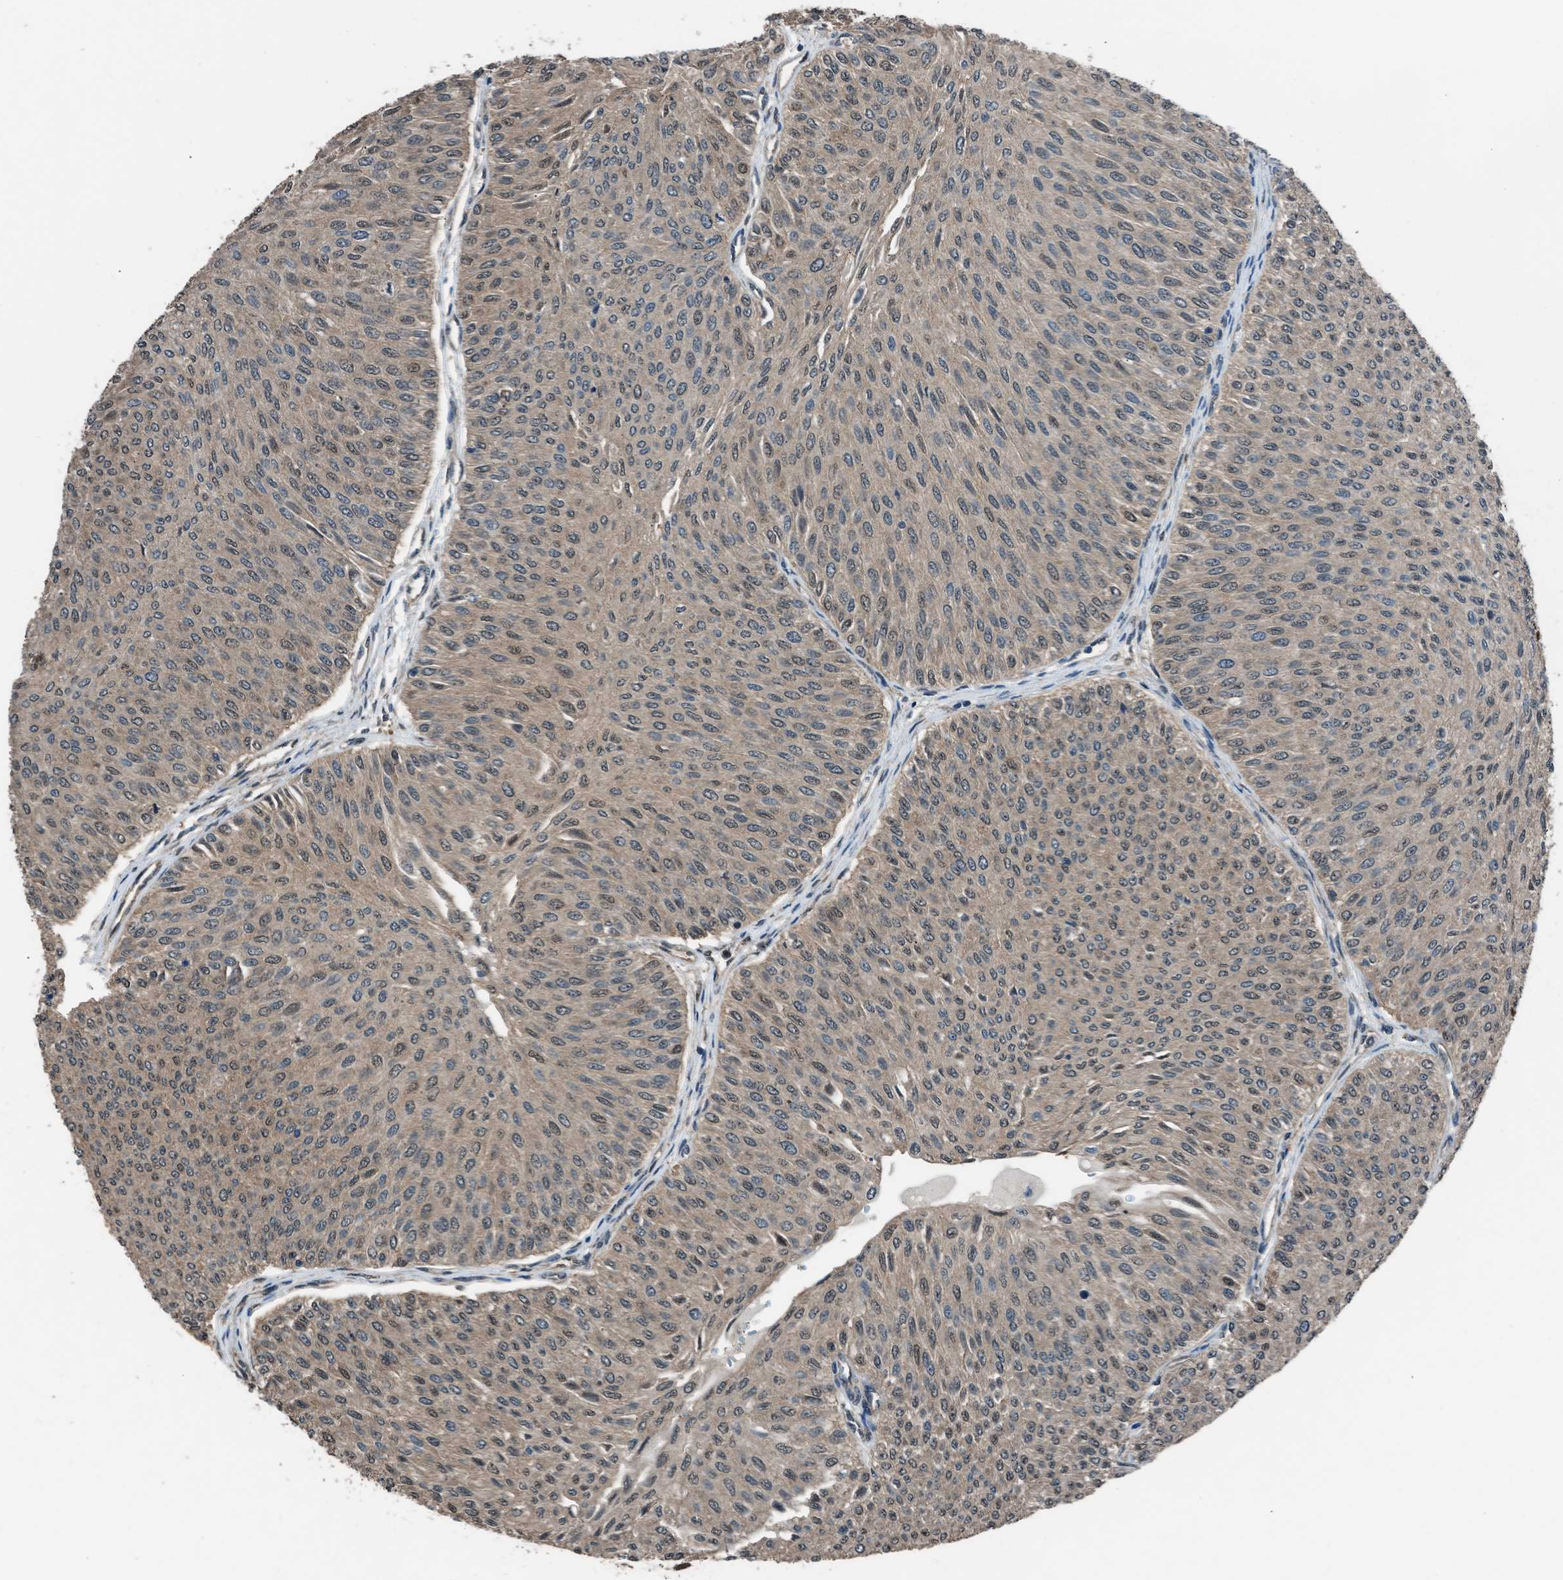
{"staining": {"intensity": "weak", "quantity": ">75%", "location": "cytoplasmic/membranous,nuclear"}, "tissue": "urothelial cancer", "cell_type": "Tumor cells", "image_type": "cancer", "snomed": [{"axis": "morphology", "description": "Urothelial carcinoma, Low grade"}, {"axis": "topography", "description": "Urinary bladder"}], "caption": "Immunohistochemistry histopathology image of urothelial cancer stained for a protein (brown), which displays low levels of weak cytoplasmic/membranous and nuclear positivity in approximately >75% of tumor cells.", "gene": "YWHAG", "patient": {"sex": "male", "age": 78}}